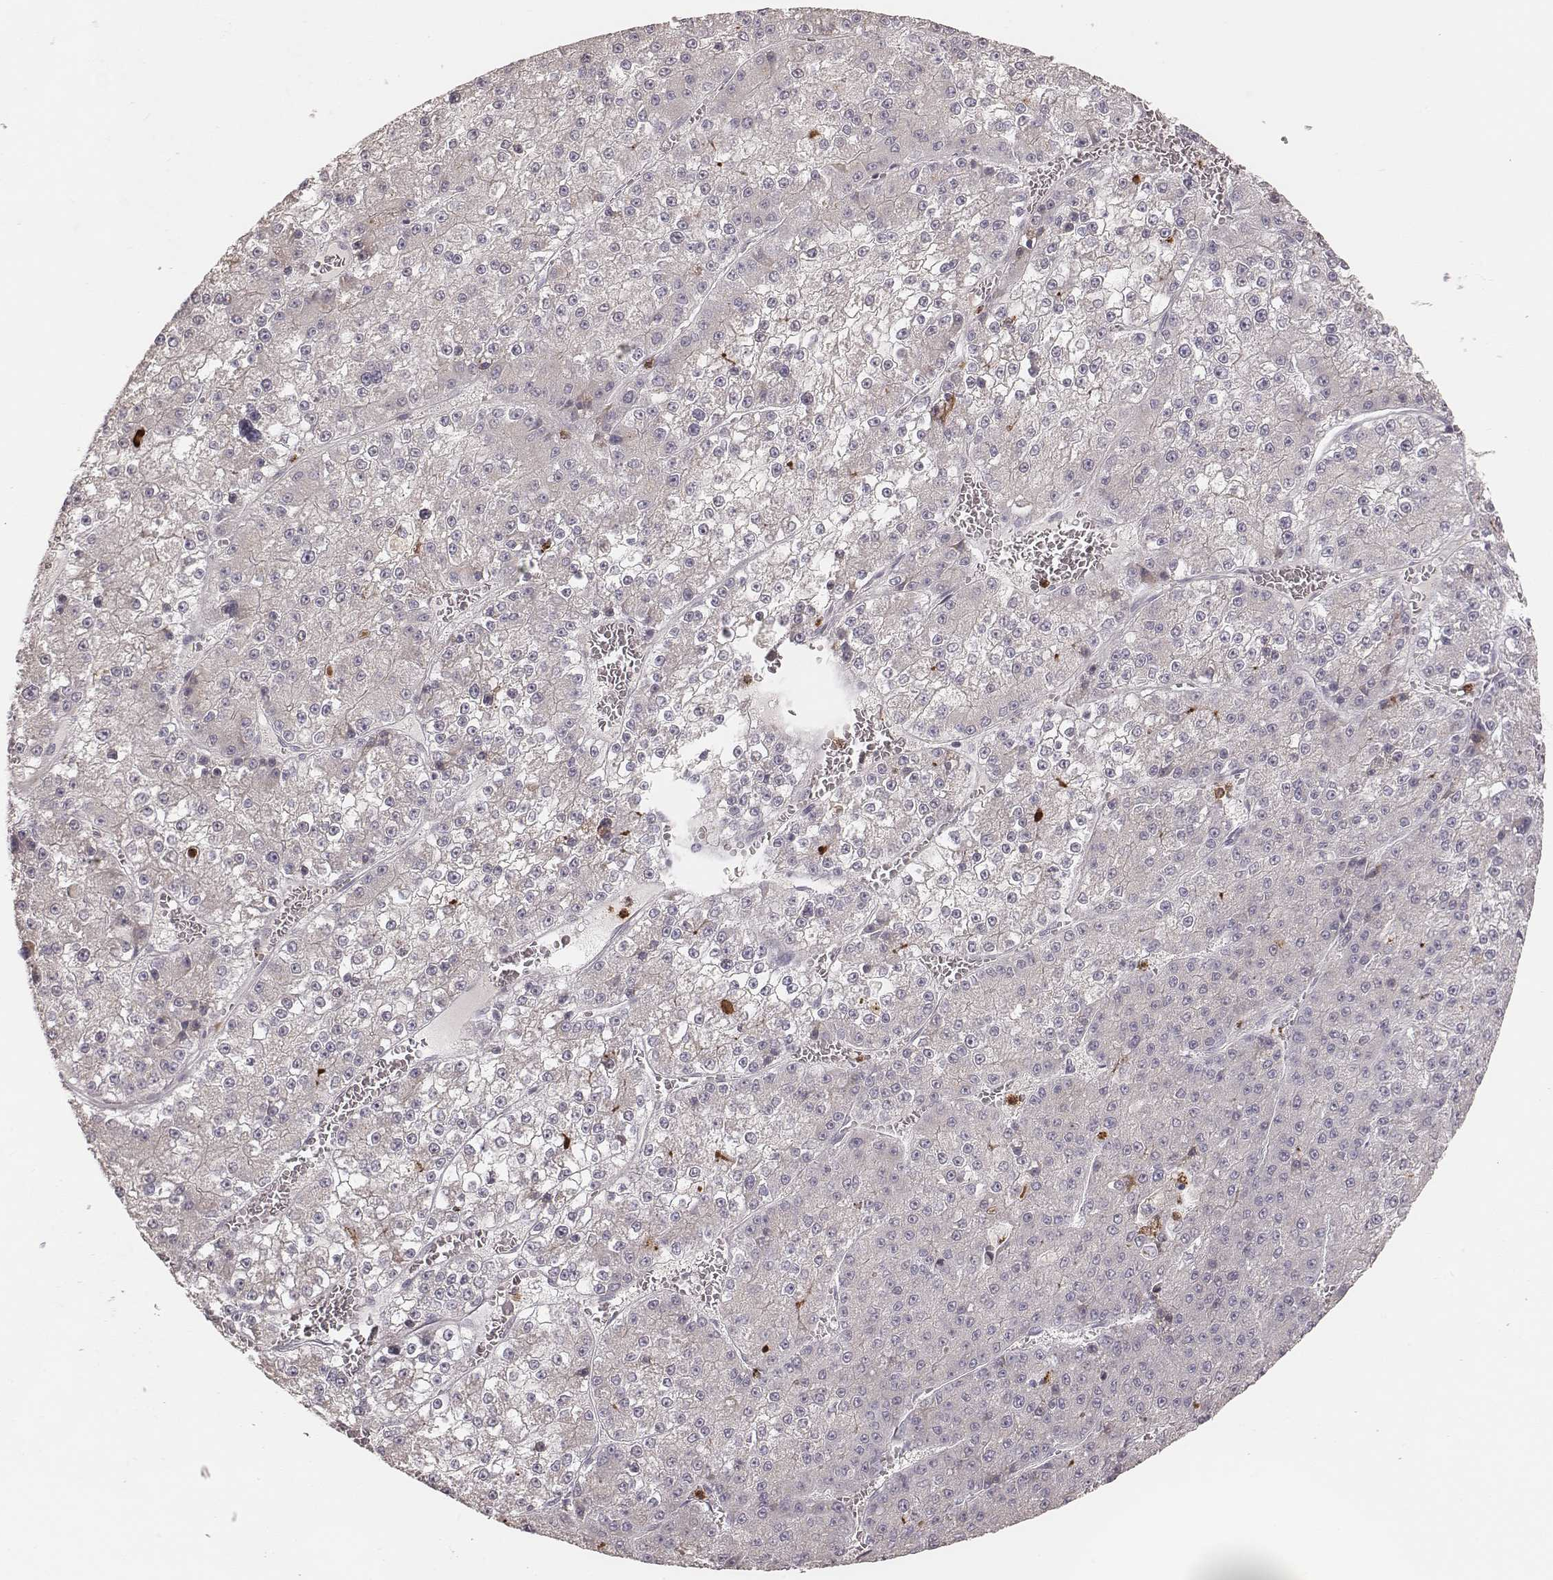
{"staining": {"intensity": "negative", "quantity": "none", "location": "none"}, "tissue": "liver cancer", "cell_type": "Tumor cells", "image_type": "cancer", "snomed": [{"axis": "morphology", "description": "Carcinoma, Hepatocellular, NOS"}, {"axis": "topography", "description": "Liver"}], "caption": "An image of liver hepatocellular carcinoma stained for a protein demonstrates no brown staining in tumor cells. (DAB IHC visualized using brightfield microscopy, high magnification).", "gene": "ABCA7", "patient": {"sex": "female", "age": 73}}